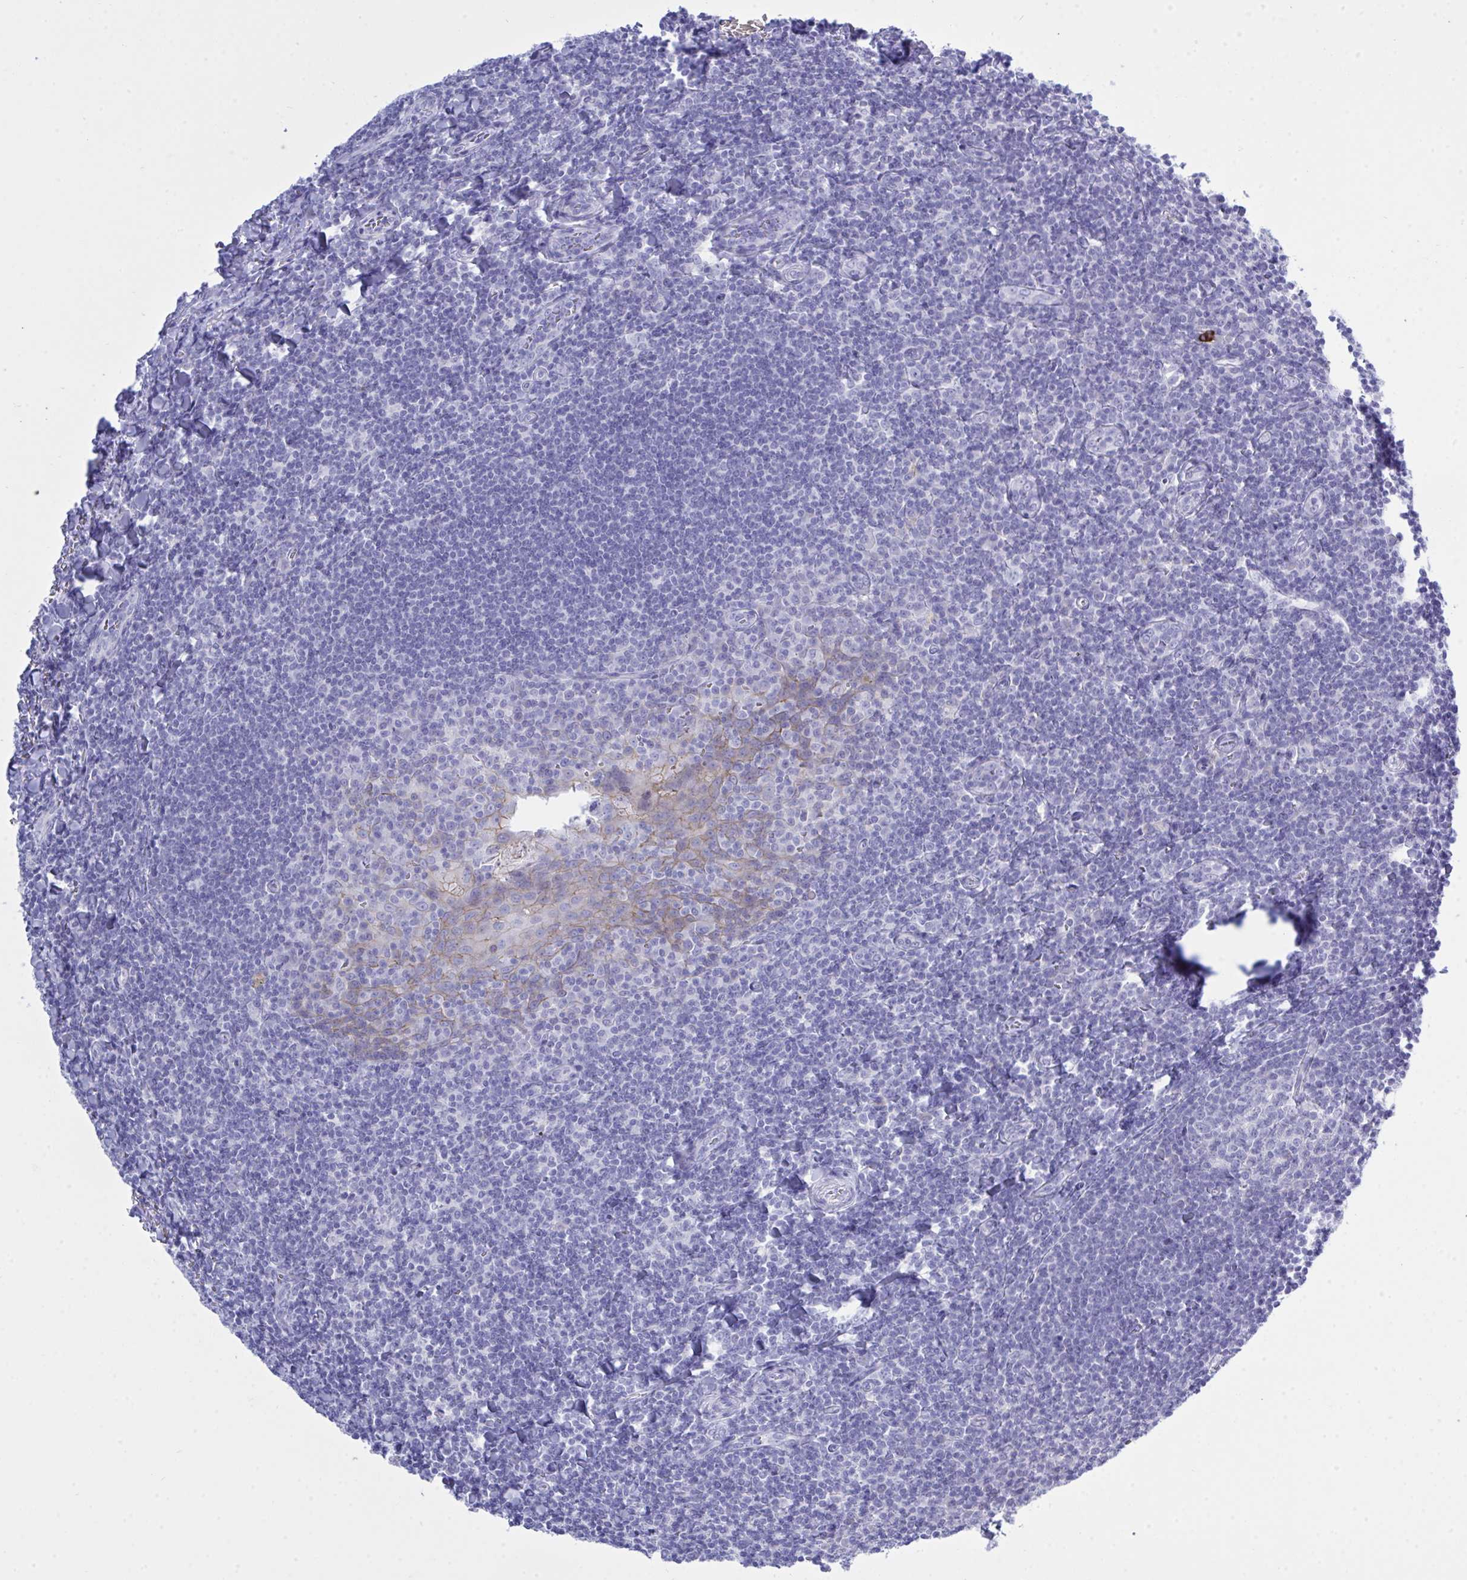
{"staining": {"intensity": "negative", "quantity": "none", "location": "none"}, "tissue": "tonsil", "cell_type": "Germinal center cells", "image_type": "normal", "snomed": [{"axis": "morphology", "description": "Normal tissue, NOS"}, {"axis": "topography", "description": "Tonsil"}], "caption": "An image of tonsil stained for a protein demonstrates no brown staining in germinal center cells. Brightfield microscopy of immunohistochemistry (IHC) stained with DAB (brown) and hematoxylin (blue), captured at high magnification.", "gene": "GLB1L2", "patient": {"sex": "male", "age": 27}}